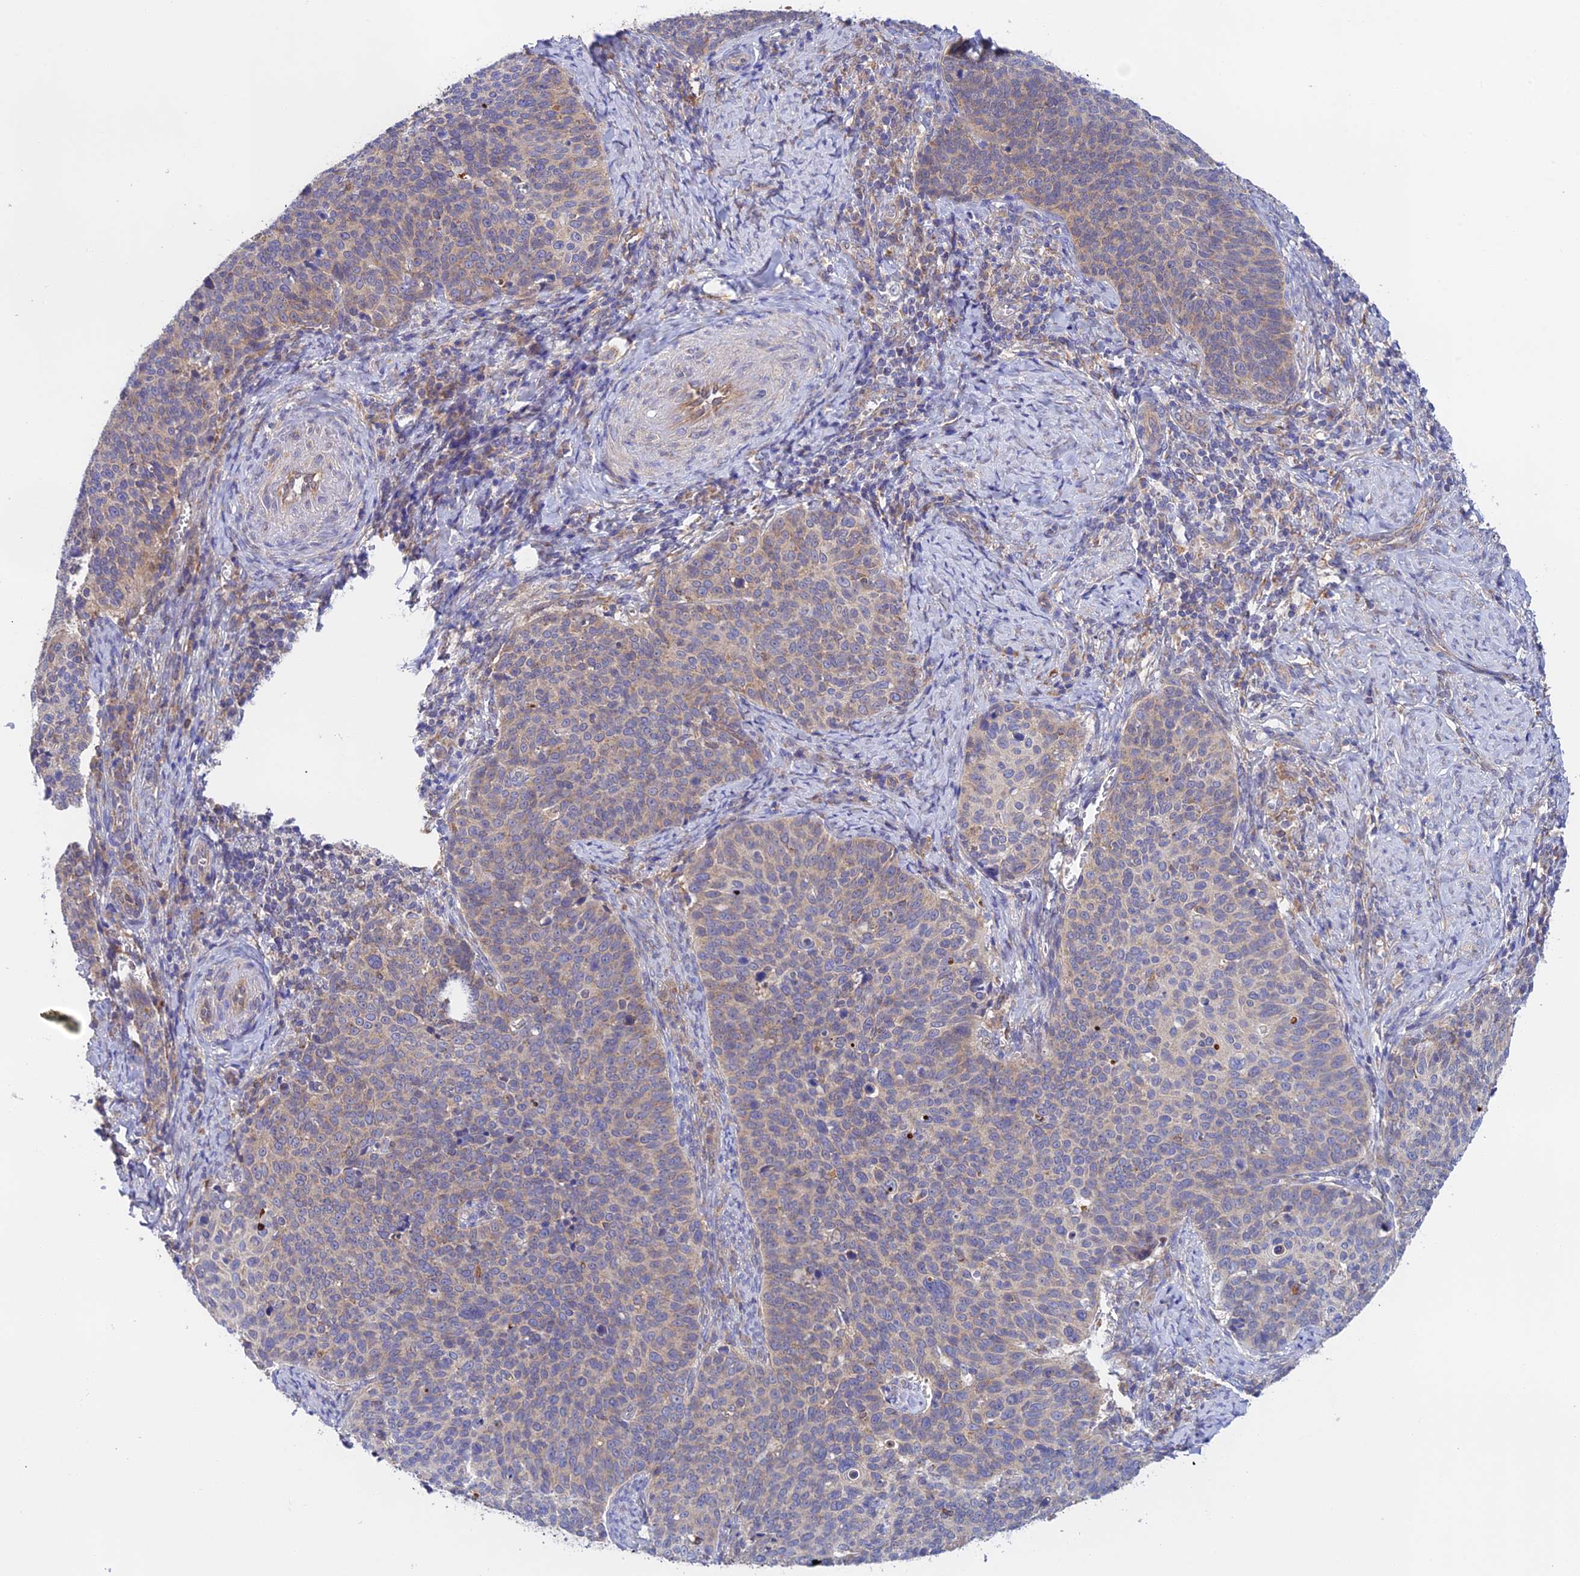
{"staining": {"intensity": "weak", "quantity": "25%-75%", "location": "cytoplasmic/membranous"}, "tissue": "cervical cancer", "cell_type": "Tumor cells", "image_type": "cancer", "snomed": [{"axis": "morphology", "description": "Normal tissue, NOS"}, {"axis": "morphology", "description": "Squamous cell carcinoma, NOS"}, {"axis": "topography", "description": "Cervix"}], "caption": "An immunohistochemistry (IHC) micrograph of tumor tissue is shown. Protein staining in brown labels weak cytoplasmic/membranous positivity in cervical squamous cell carcinoma within tumor cells.", "gene": "RANBP6", "patient": {"sex": "female", "age": 39}}